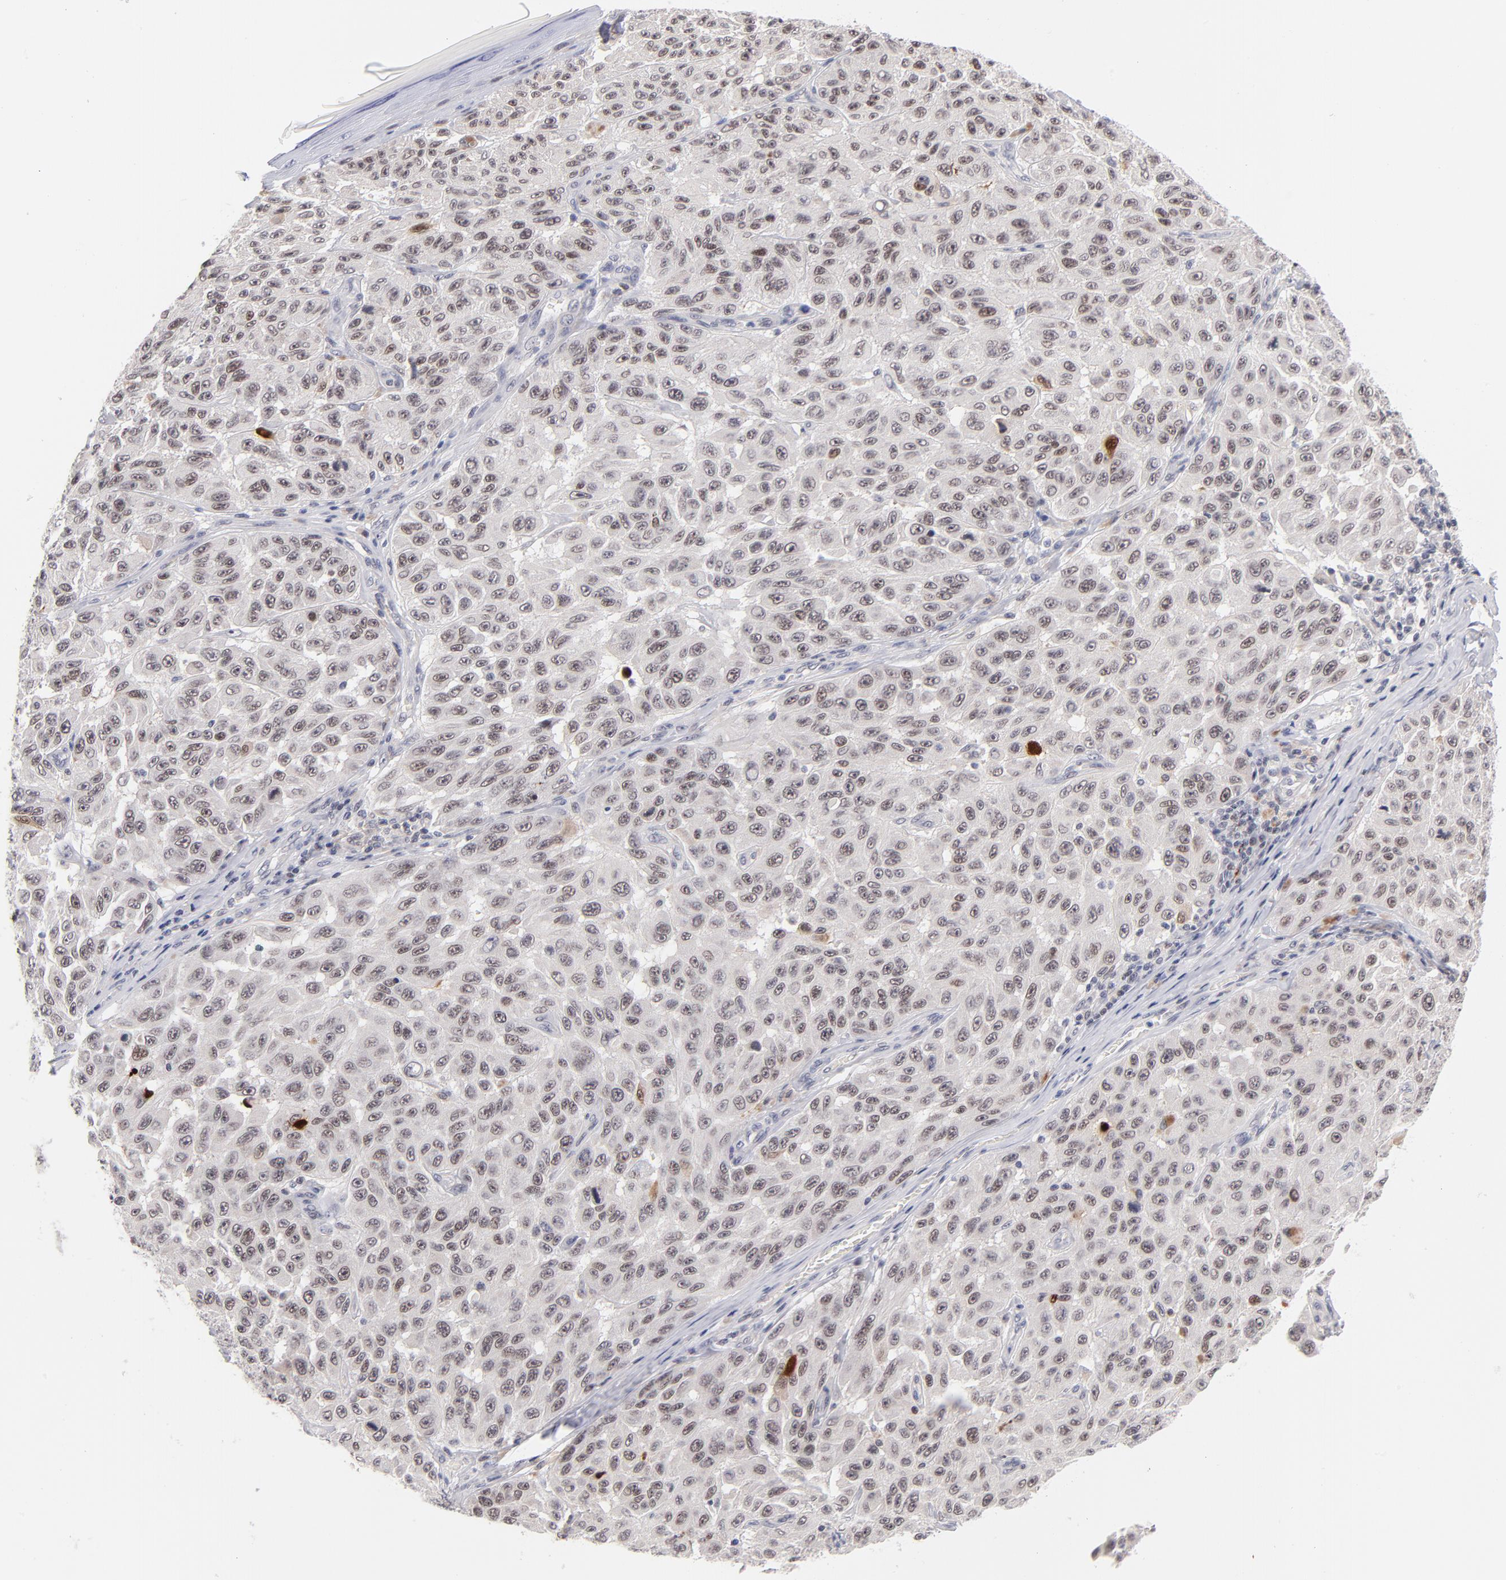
{"staining": {"intensity": "moderate", "quantity": "<25%", "location": "nuclear"}, "tissue": "melanoma", "cell_type": "Tumor cells", "image_type": "cancer", "snomed": [{"axis": "morphology", "description": "Malignant melanoma, NOS"}, {"axis": "topography", "description": "Skin"}], "caption": "Protein analysis of melanoma tissue displays moderate nuclear expression in about <25% of tumor cells.", "gene": "PARP1", "patient": {"sex": "male", "age": 30}}